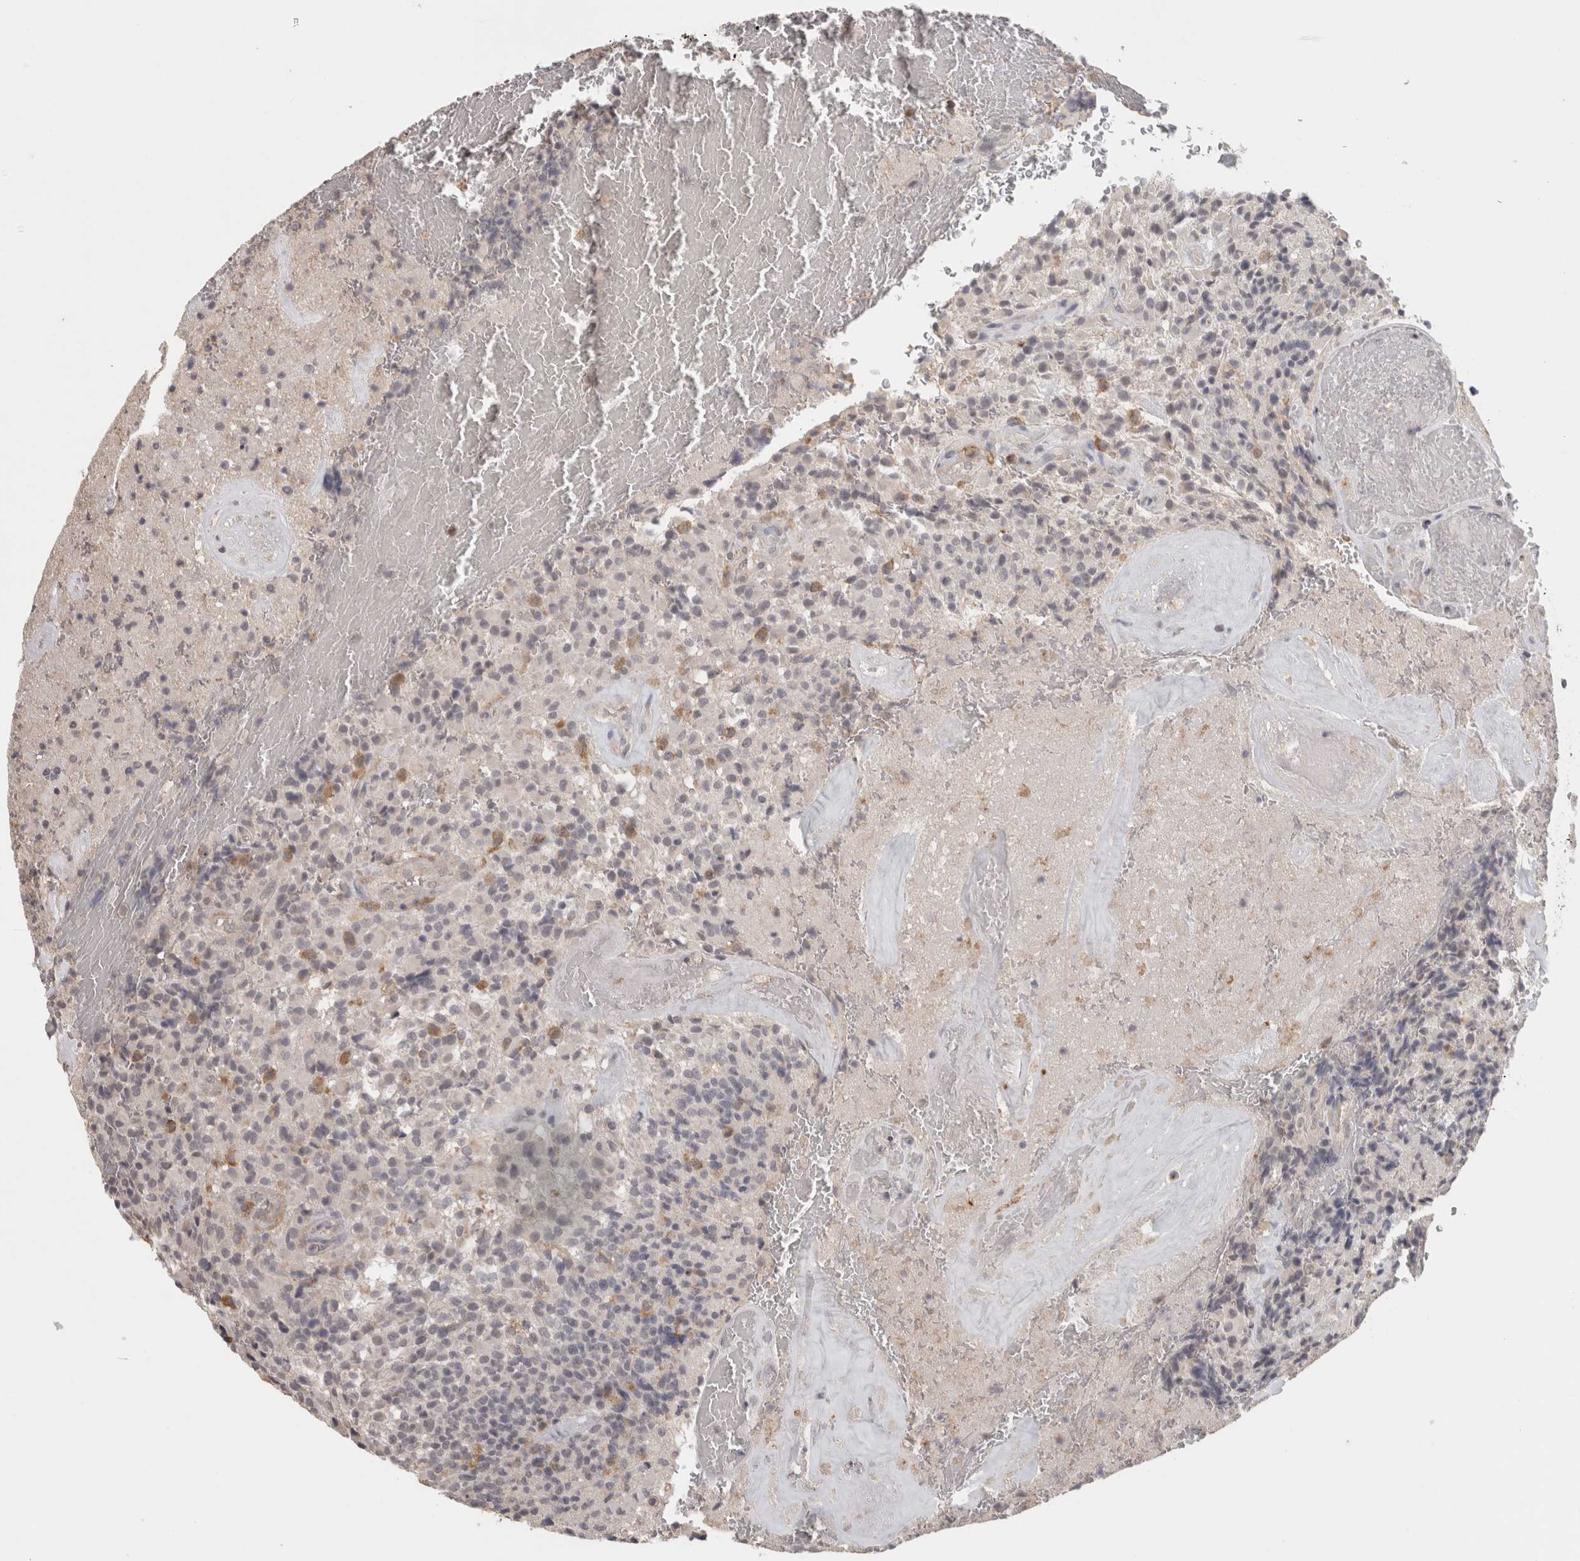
{"staining": {"intensity": "negative", "quantity": "none", "location": "none"}, "tissue": "glioma", "cell_type": "Tumor cells", "image_type": "cancer", "snomed": [{"axis": "morphology", "description": "Glioma, malignant, High grade"}, {"axis": "topography", "description": "Brain"}], "caption": "There is no significant staining in tumor cells of high-grade glioma (malignant). (IHC, brightfield microscopy, high magnification).", "gene": "HAVCR2", "patient": {"sex": "male", "age": 71}}